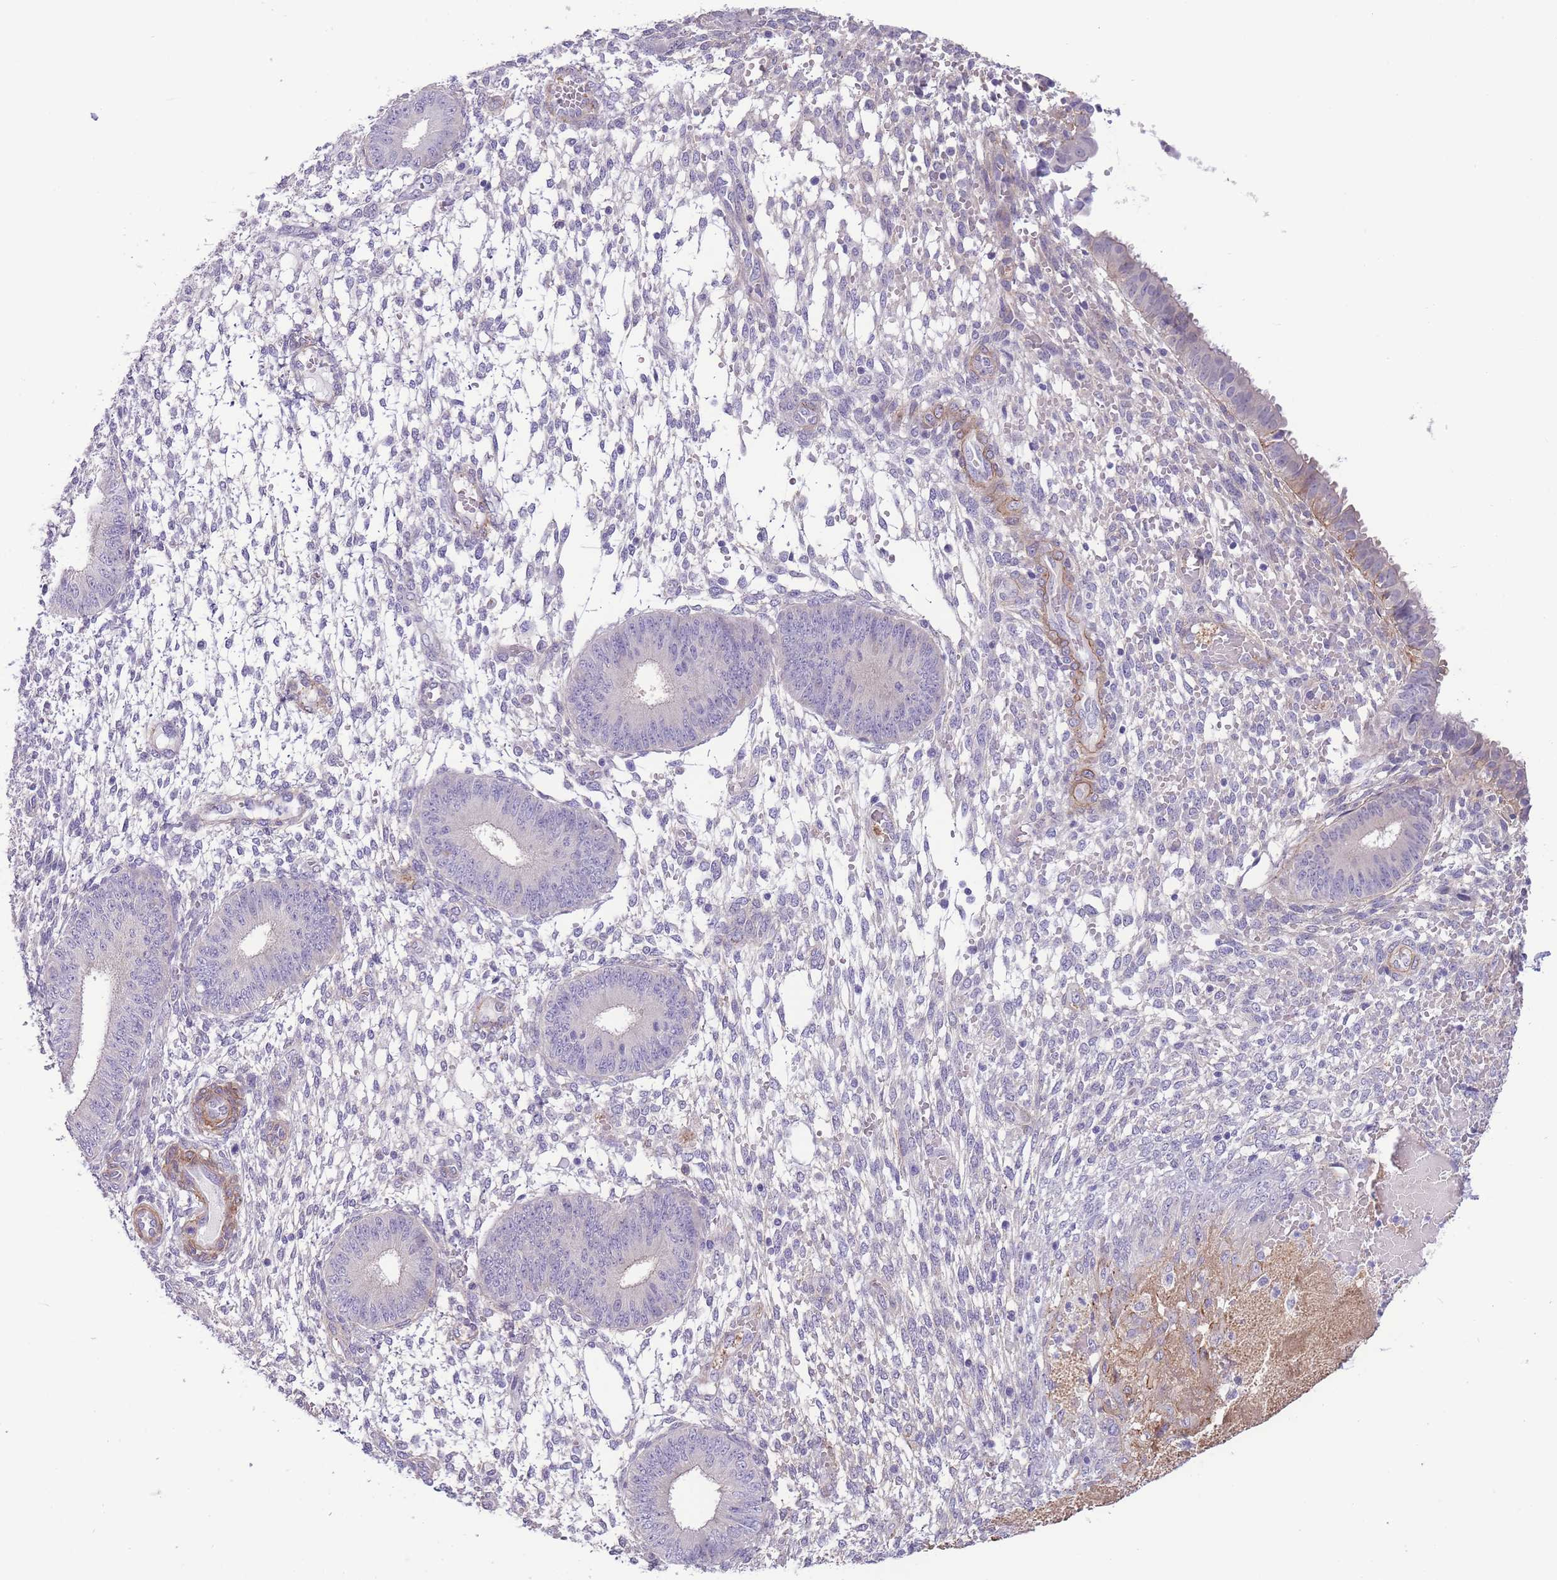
{"staining": {"intensity": "negative", "quantity": "none", "location": "none"}, "tissue": "endometrium", "cell_type": "Cells in endometrial stroma", "image_type": "normal", "snomed": [{"axis": "morphology", "description": "Normal tissue, NOS"}, {"axis": "topography", "description": "Endometrium"}], "caption": "Immunohistochemical staining of benign endometrium displays no significant positivity in cells in endometrial stroma.", "gene": "FAM124A", "patient": {"sex": "female", "age": 49}}